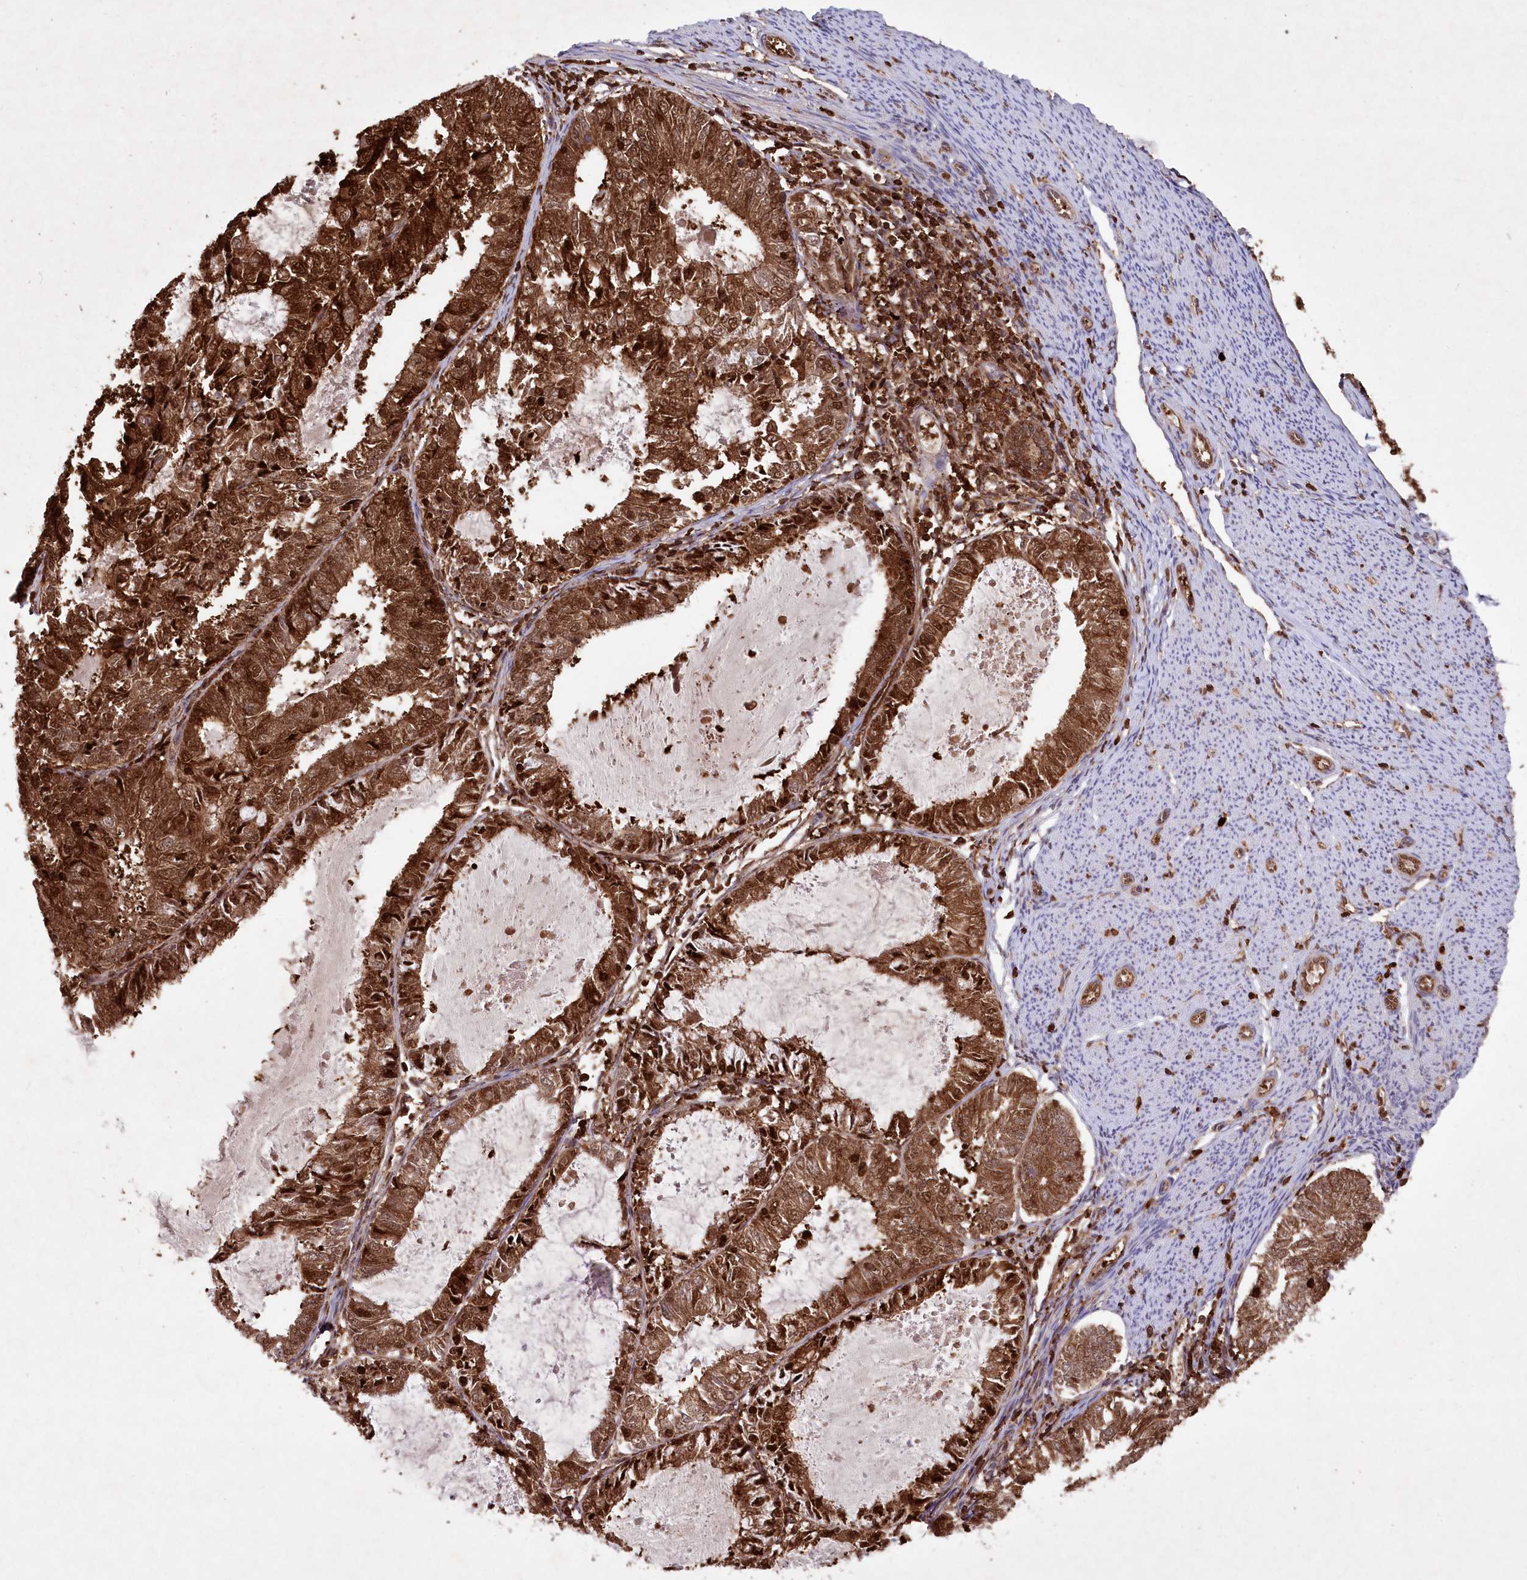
{"staining": {"intensity": "strong", "quantity": ">75%", "location": "cytoplasmic/membranous,nuclear"}, "tissue": "endometrial cancer", "cell_type": "Tumor cells", "image_type": "cancer", "snomed": [{"axis": "morphology", "description": "Adenocarcinoma, NOS"}, {"axis": "topography", "description": "Endometrium"}], "caption": "The immunohistochemical stain highlights strong cytoplasmic/membranous and nuclear positivity in tumor cells of endometrial adenocarcinoma tissue.", "gene": "LSG1", "patient": {"sex": "female", "age": 57}}